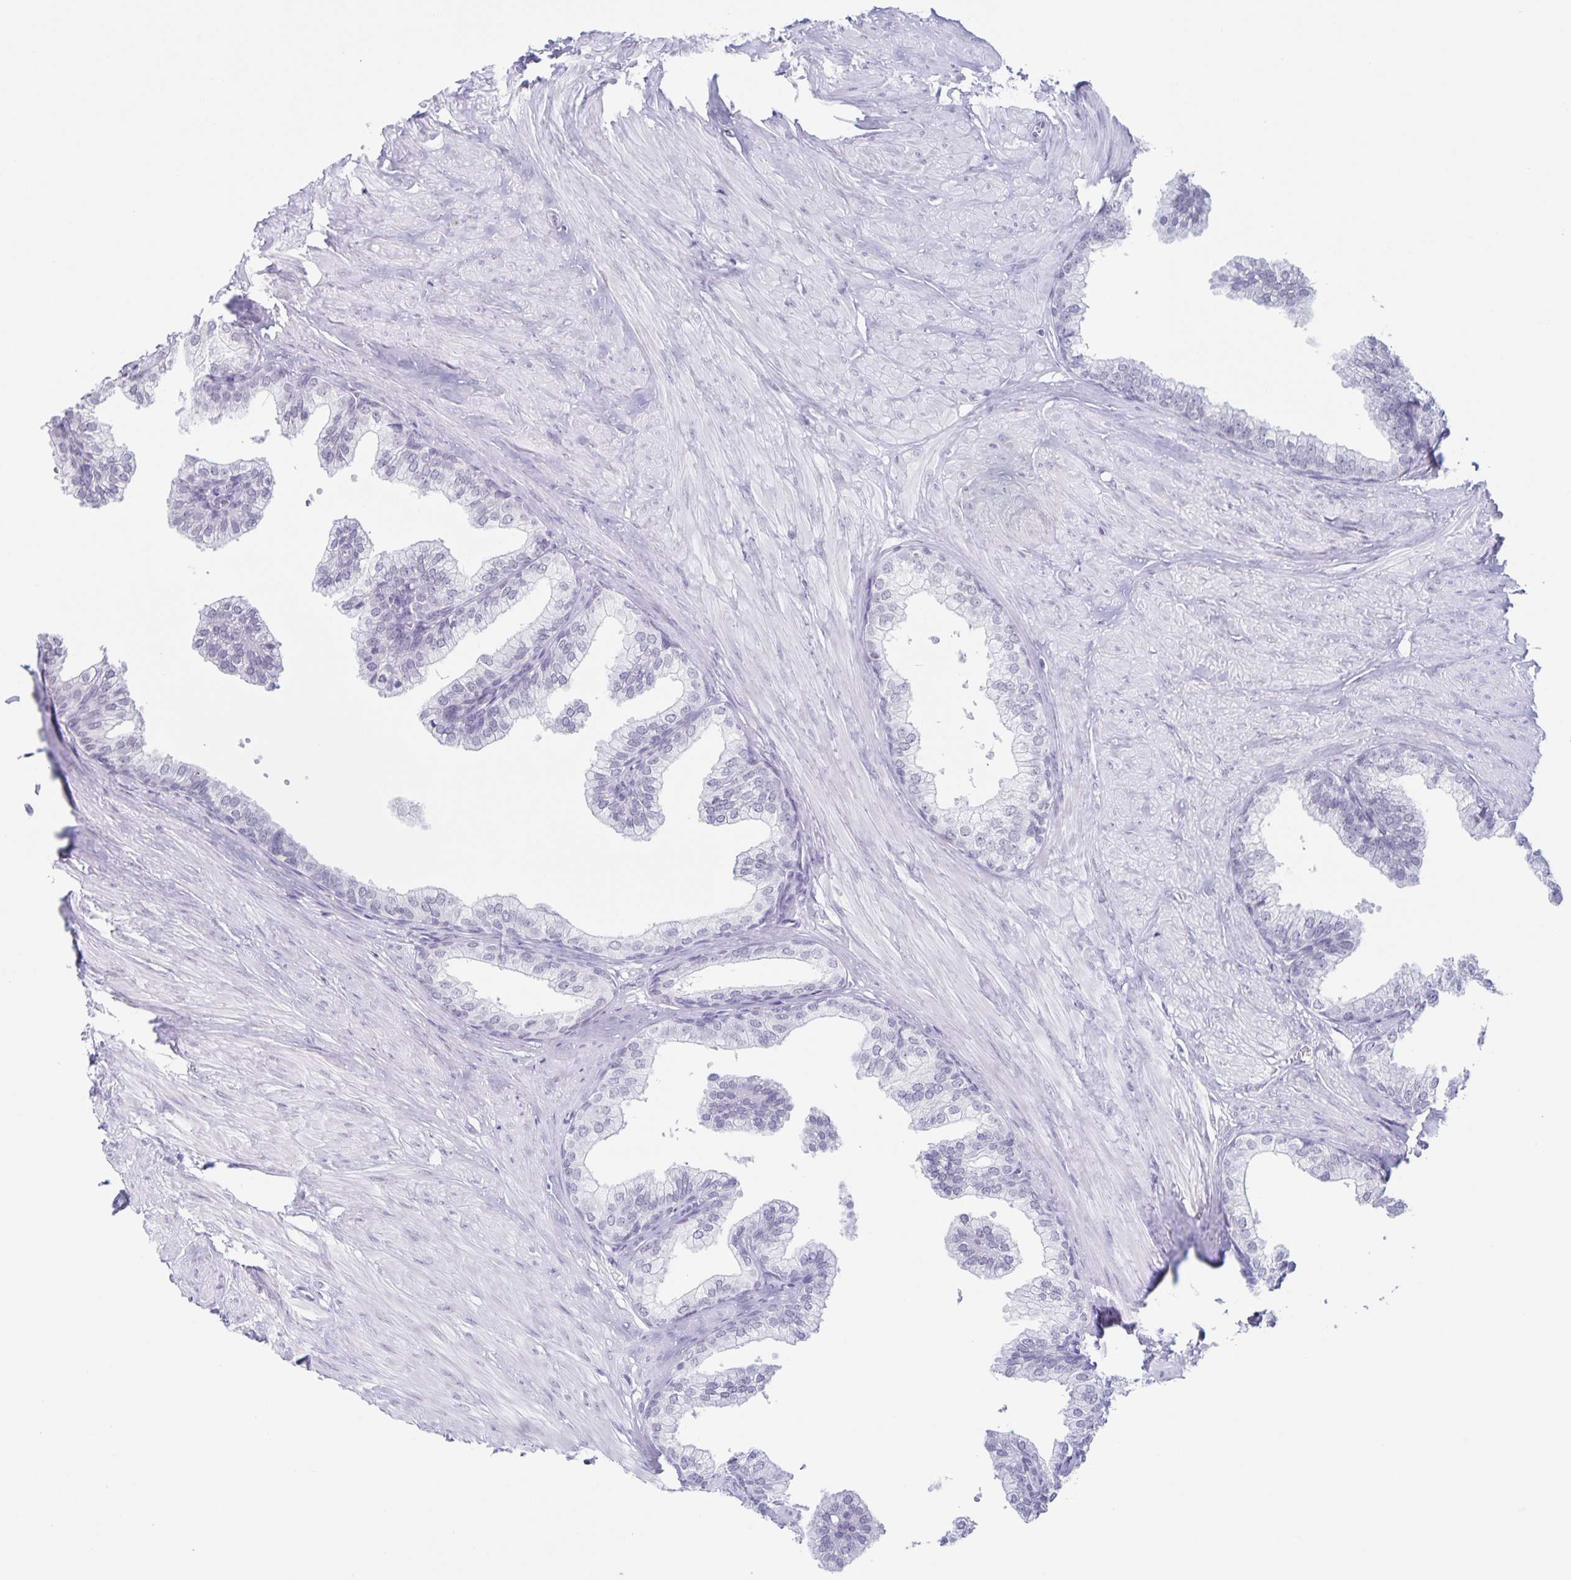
{"staining": {"intensity": "negative", "quantity": "none", "location": "none"}, "tissue": "prostate", "cell_type": "Glandular cells", "image_type": "normal", "snomed": [{"axis": "morphology", "description": "Normal tissue, NOS"}, {"axis": "topography", "description": "Prostate"}, {"axis": "topography", "description": "Peripheral nerve tissue"}], "caption": "Glandular cells are negative for protein expression in benign human prostate. (DAB (3,3'-diaminobenzidine) IHC visualized using brightfield microscopy, high magnification).", "gene": "LCE6A", "patient": {"sex": "male", "age": 55}}